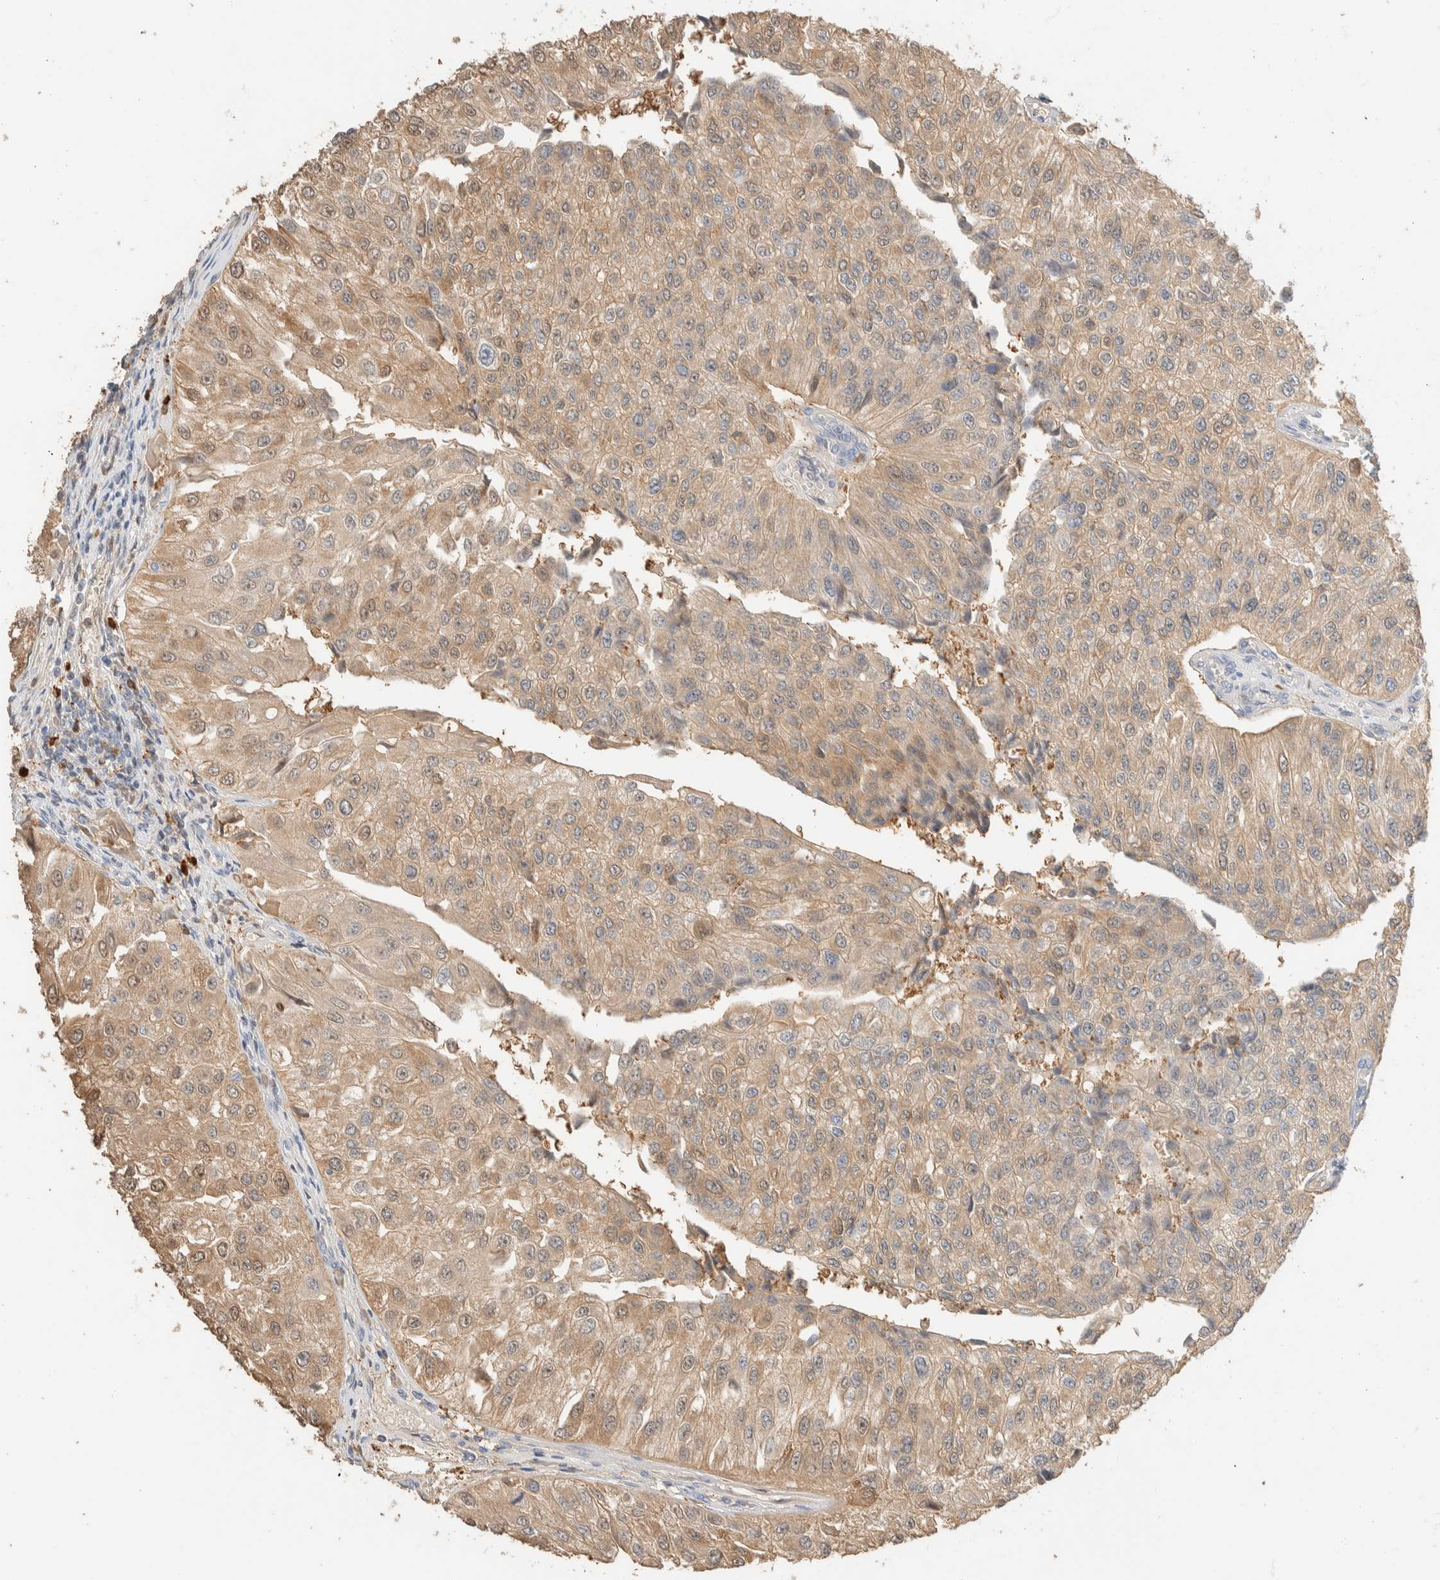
{"staining": {"intensity": "weak", "quantity": ">75%", "location": "cytoplasmic/membranous,nuclear"}, "tissue": "urothelial cancer", "cell_type": "Tumor cells", "image_type": "cancer", "snomed": [{"axis": "morphology", "description": "Urothelial carcinoma, High grade"}, {"axis": "topography", "description": "Kidney"}, {"axis": "topography", "description": "Urinary bladder"}], "caption": "This micrograph exhibits IHC staining of human urothelial cancer, with low weak cytoplasmic/membranous and nuclear expression in approximately >75% of tumor cells.", "gene": "SETD4", "patient": {"sex": "male", "age": 77}}